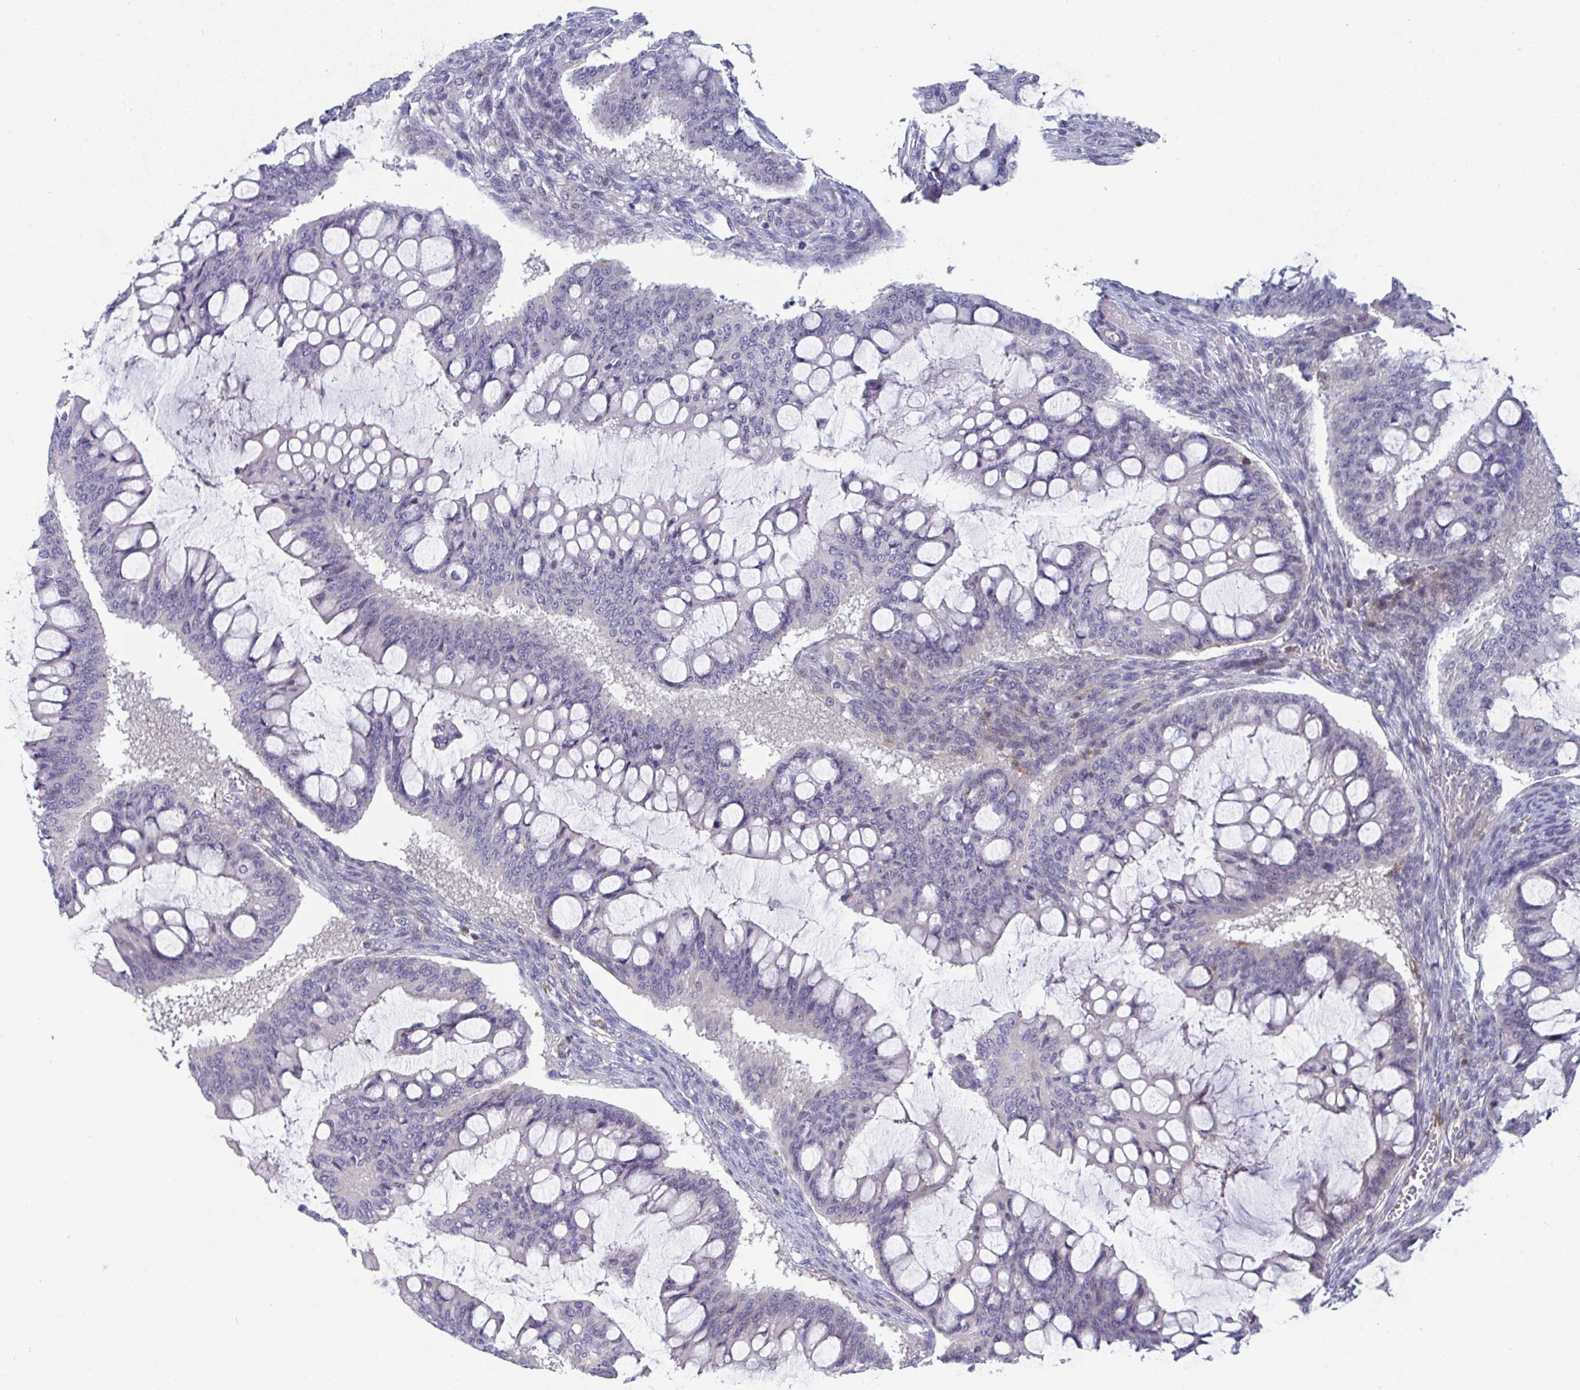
{"staining": {"intensity": "negative", "quantity": "none", "location": "none"}, "tissue": "ovarian cancer", "cell_type": "Tumor cells", "image_type": "cancer", "snomed": [{"axis": "morphology", "description": "Cystadenocarcinoma, mucinous, NOS"}, {"axis": "topography", "description": "Ovary"}], "caption": "A histopathology image of ovarian cancer (mucinous cystadenocarcinoma) stained for a protein demonstrates no brown staining in tumor cells.", "gene": "DISP2", "patient": {"sex": "female", "age": 73}}